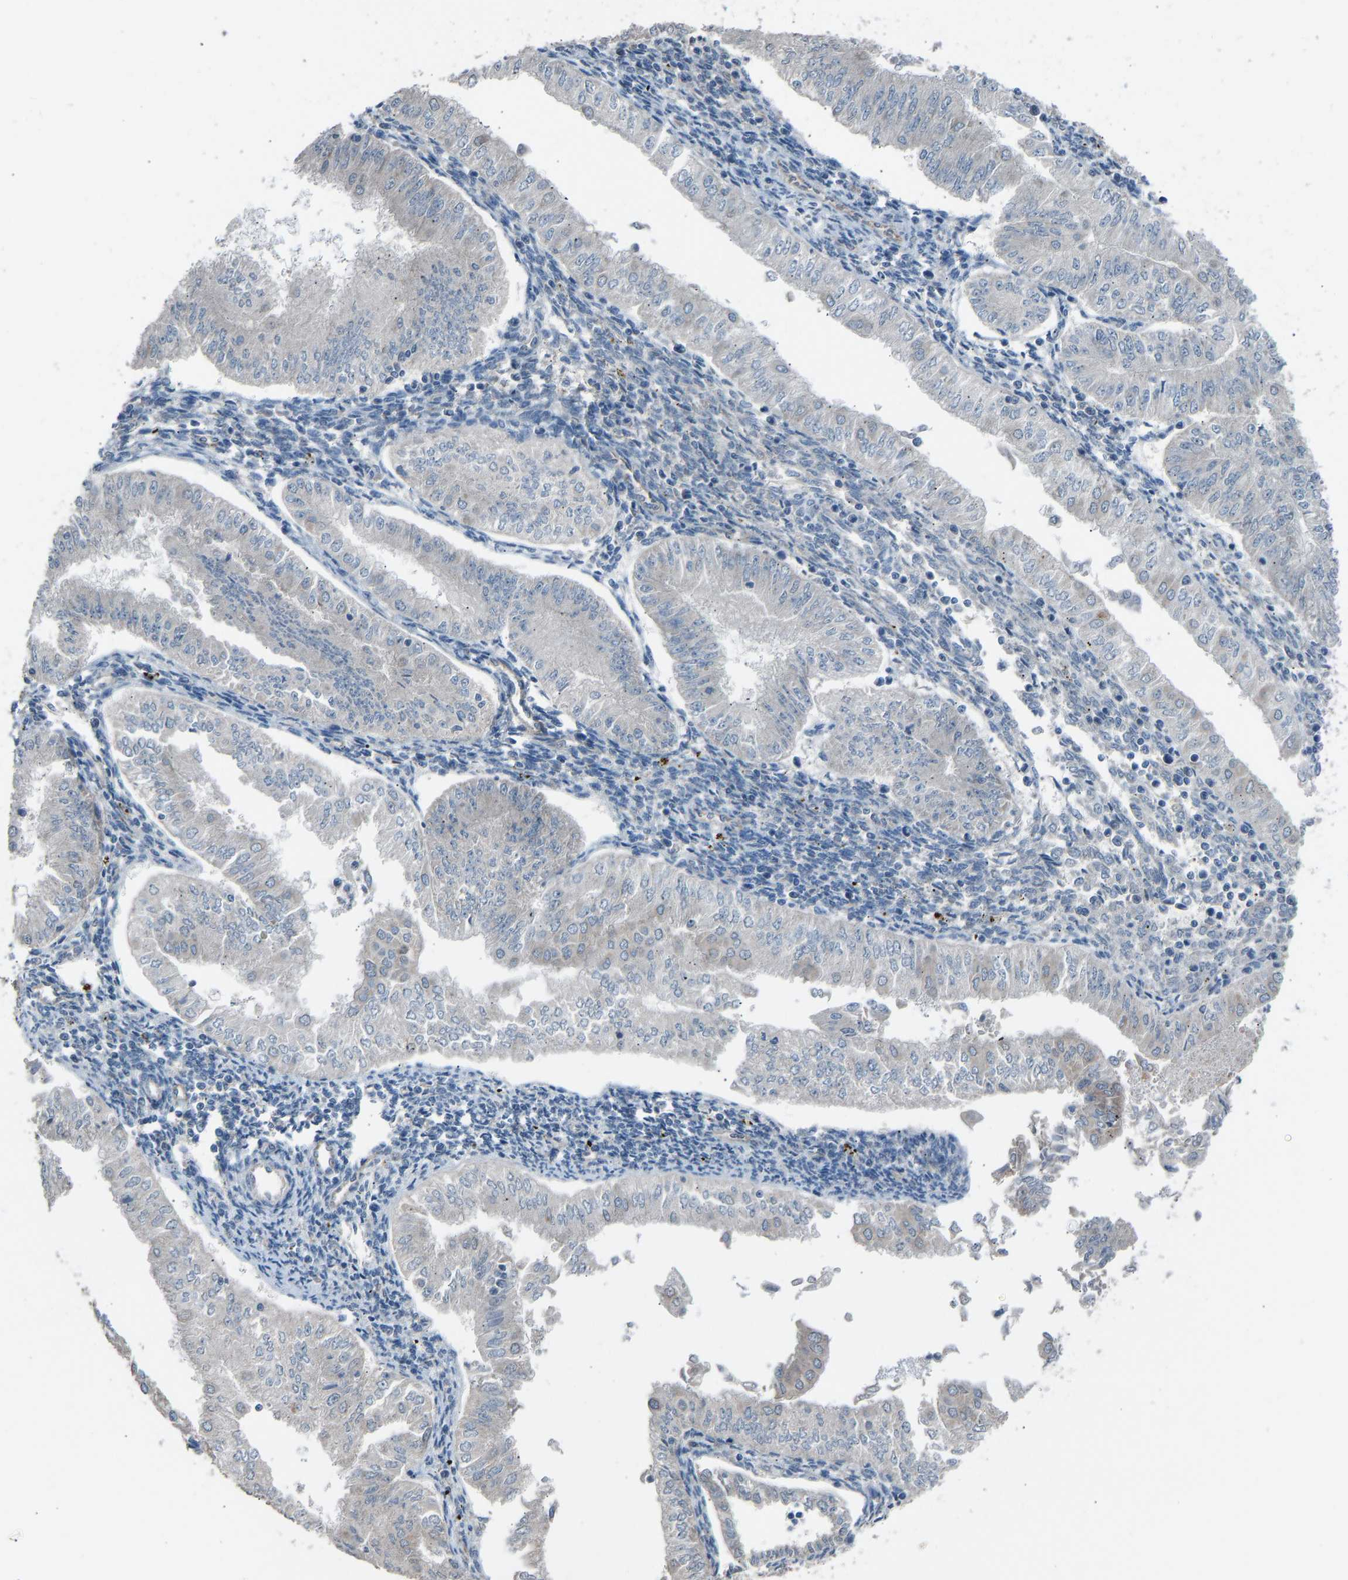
{"staining": {"intensity": "negative", "quantity": "none", "location": "none"}, "tissue": "endometrial cancer", "cell_type": "Tumor cells", "image_type": "cancer", "snomed": [{"axis": "morphology", "description": "Normal tissue, NOS"}, {"axis": "morphology", "description": "Adenocarcinoma, NOS"}, {"axis": "topography", "description": "Endometrium"}], "caption": "There is no significant positivity in tumor cells of endometrial cancer.", "gene": "TGFBR3", "patient": {"sex": "female", "age": 53}}